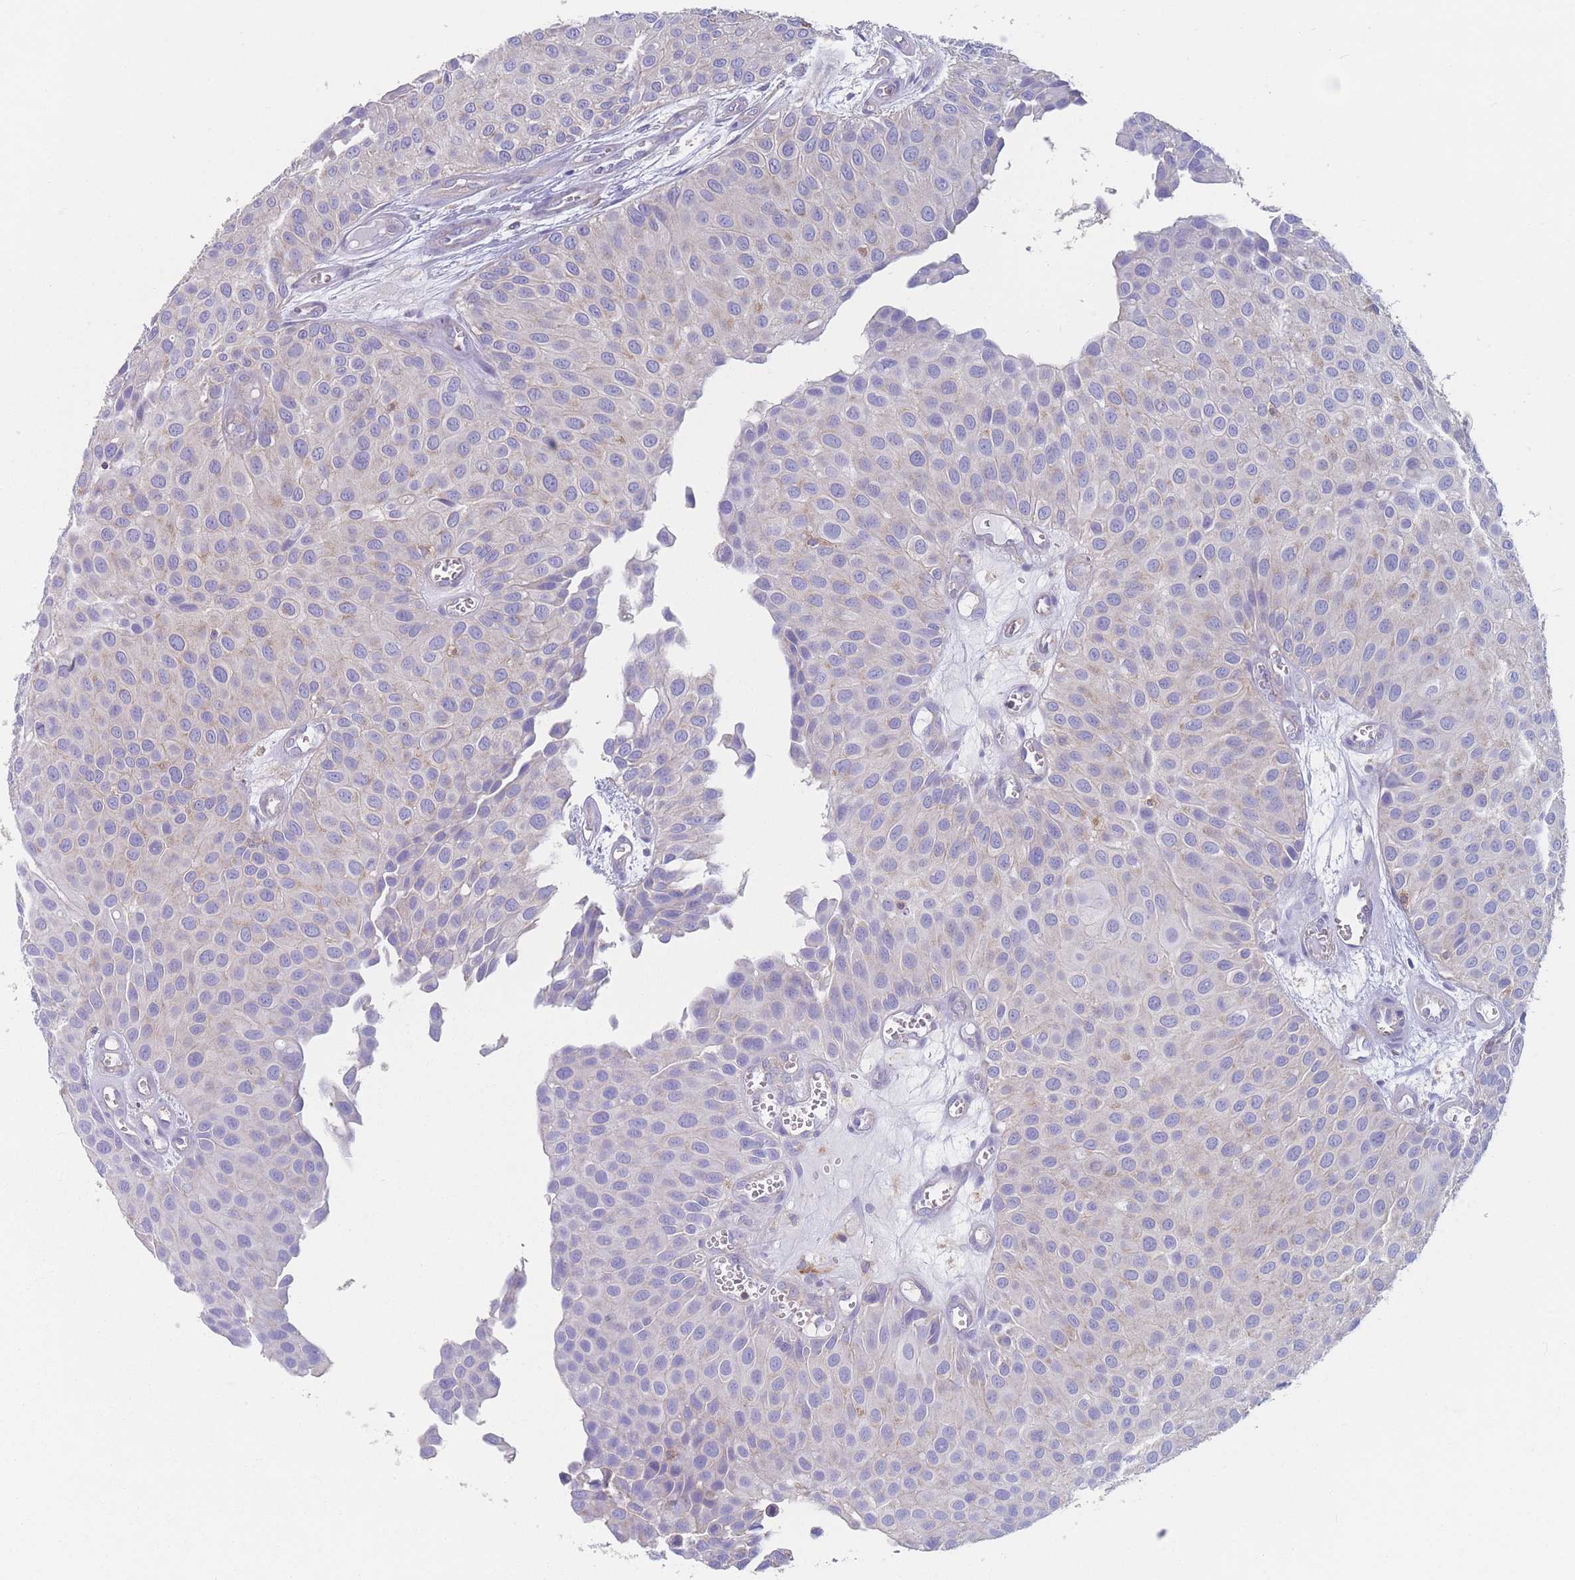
{"staining": {"intensity": "negative", "quantity": "none", "location": "none"}, "tissue": "urothelial cancer", "cell_type": "Tumor cells", "image_type": "cancer", "snomed": [{"axis": "morphology", "description": "Urothelial carcinoma, Low grade"}, {"axis": "topography", "description": "Urinary bladder"}], "caption": "Immunohistochemical staining of urothelial carcinoma (low-grade) shows no significant staining in tumor cells. (Immunohistochemistry (ihc), brightfield microscopy, high magnification).", "gene": "ADH1A", "patient": {"sex": "male", "age": 88}}